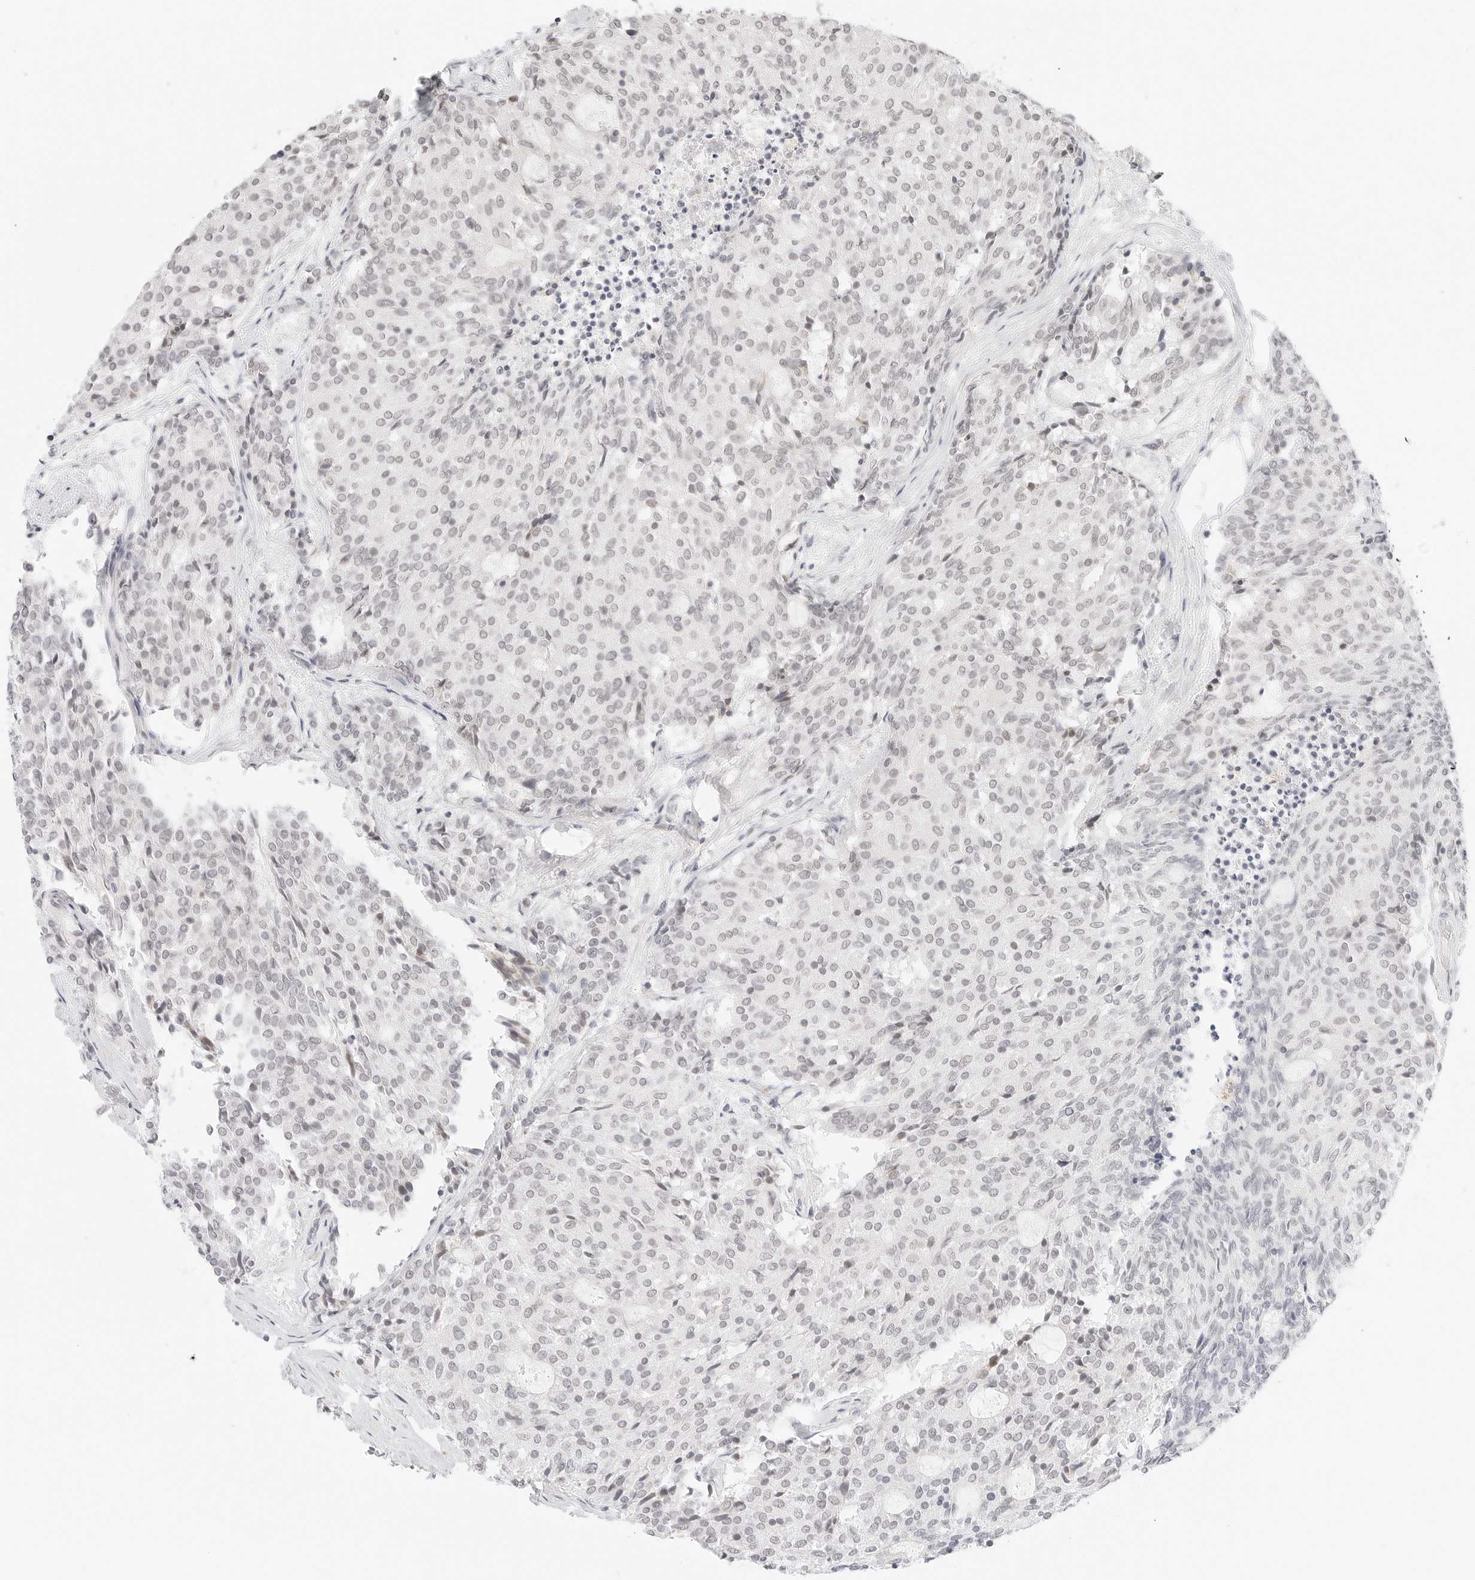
{"staining": {"intensity": "negative", "quantity": "none", "location": "none"}, "tissue": "carcinoid", "cell_type": "Tumor cells", "image_type": "cancer", "snomed": [{"axis": "morphology", "description": "Carcinoid, malignant, NOS"}, {"axis": "topography", "description": "Pancreas"}], "caption": "Tumor cells show no significant protein positivity in malignant carcinoid. The staining is performed using DAB (3,3'-diaminobenzidine) brown chromogen with nuclei counter-stained in using hematoxylin.", "gene": "XKR4", "patient": {"sex": "female", "age": 54}}